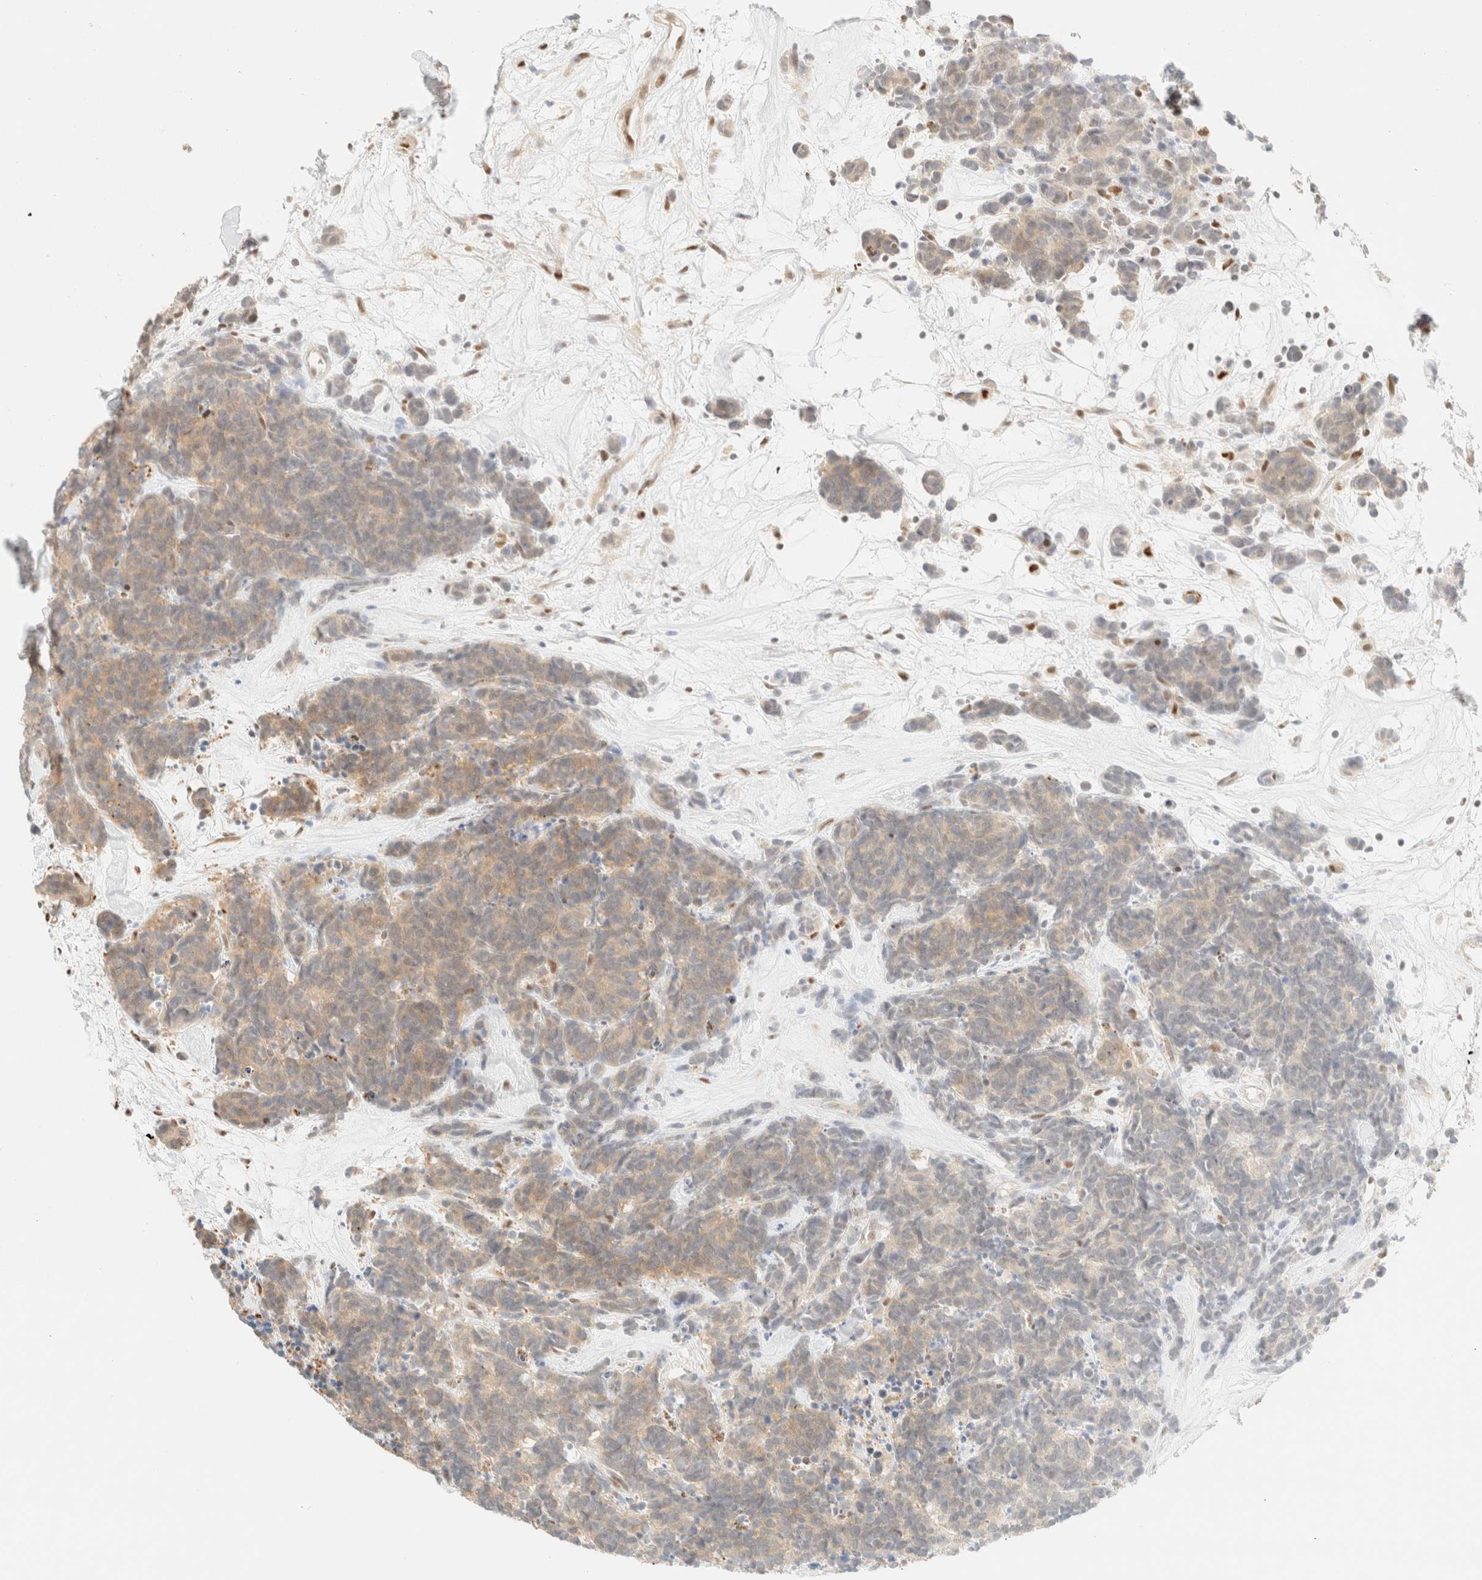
{"staining": {"intensity": "weak", "quantity": ">75%", "location": "cytoplasmic/membranous"}, "tissue": "carcinoid", "cell_type": "Tumor cells", "image_type": "cancer", "snomed": [{"axis": "morphology", "description": "Carcinoma, NOS"}, {"axis": "morphology", "description": "Carcinoid, malignant, NOS"}, {"axis": "topography", "description": "Urinary bladder"}], "caption": "Weak cytoplasmic/membranous protein expression is identified in about >75% of tumor cells in carcinoma. The staining is performed using DAB brown chromogen to label protein expression. The nuclei are counter-stained blue using hematoxylin.", "gene": "TSR1", "patient": {"sex": "male", "age": 57}}